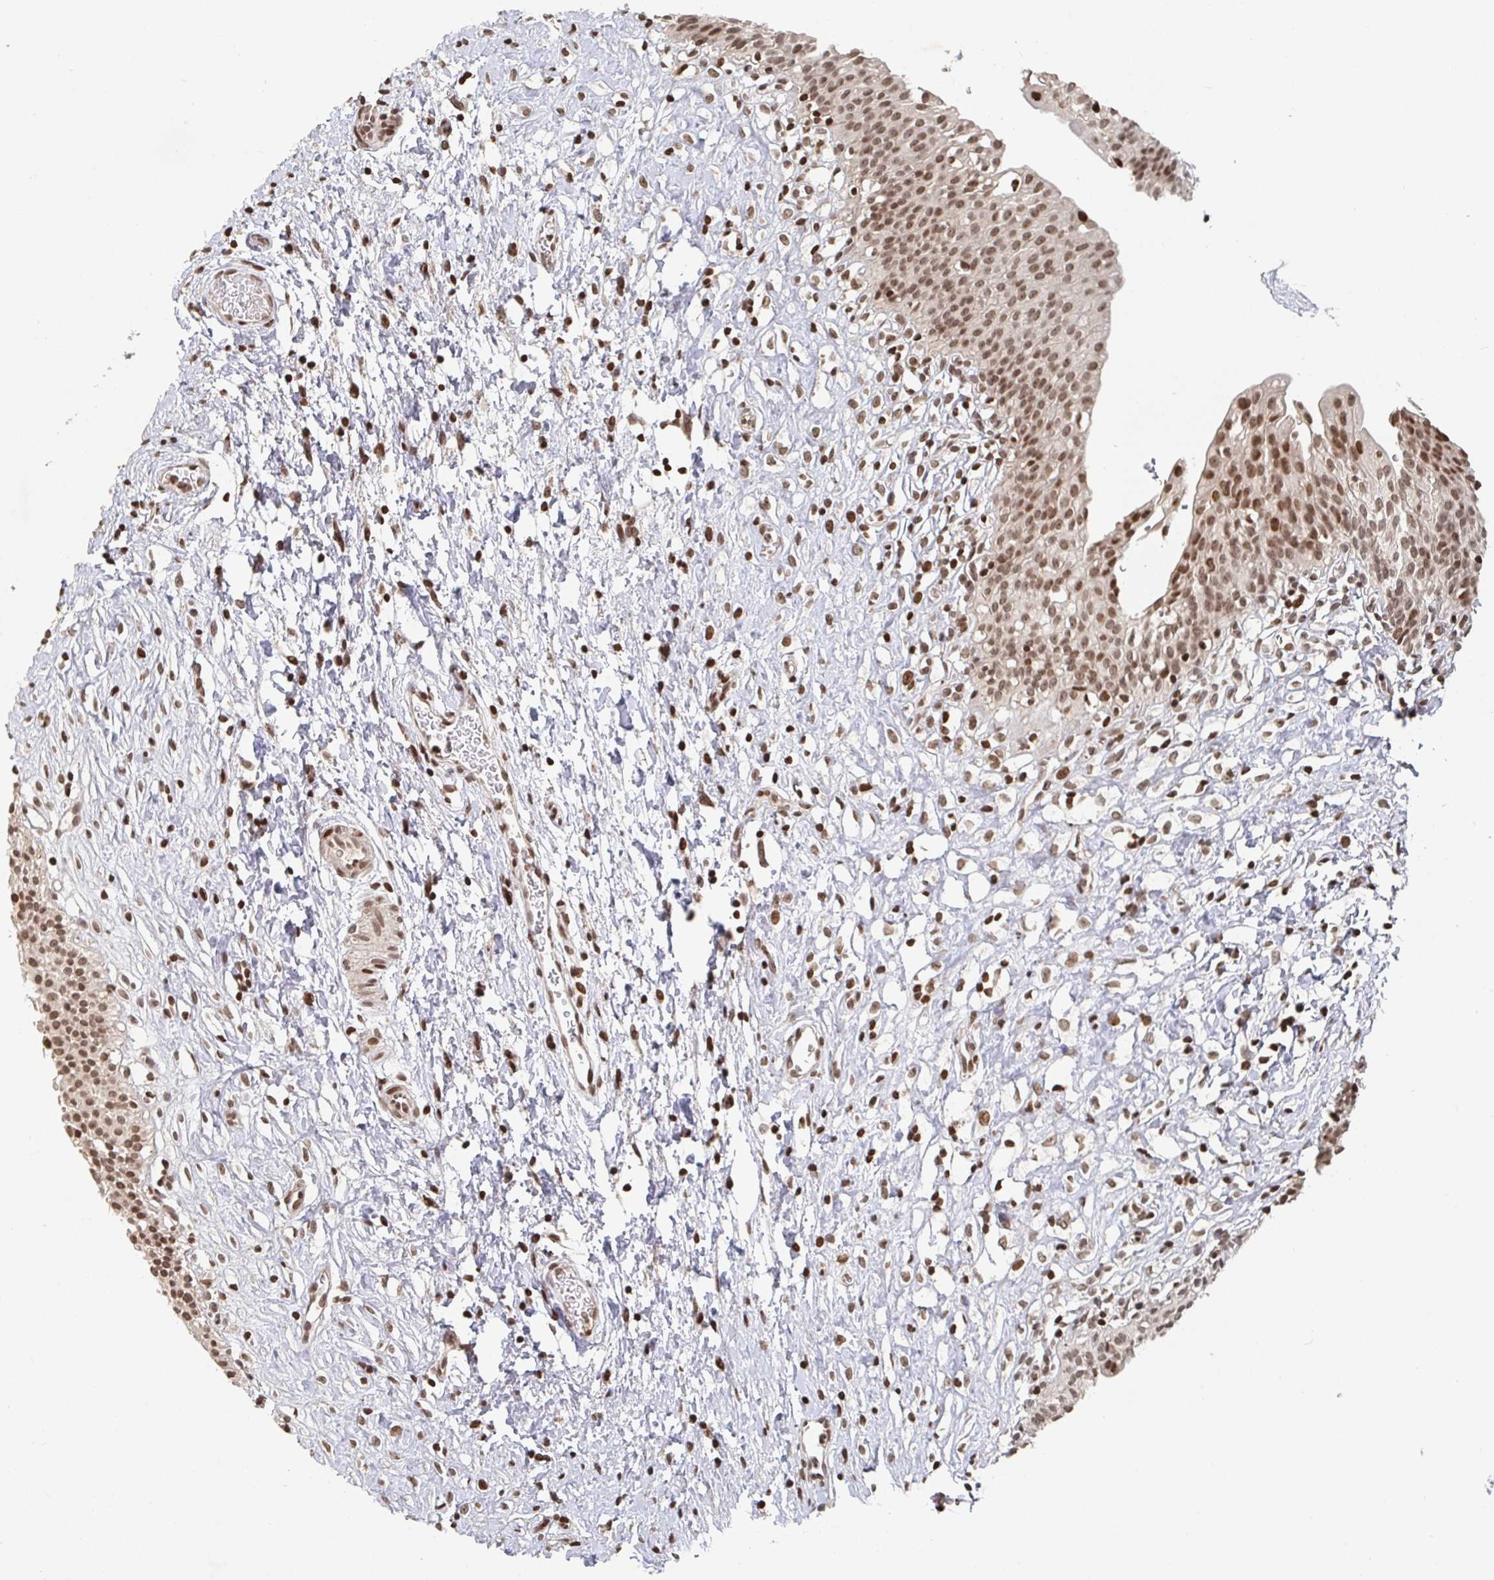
{"staining": {"intensity": "moderate", "quantity": ">75%", "location": "nuclear"}, "tissue": "urinary bladder", "cell_type": "Urothelial cells", "image_type": "normal", "snomed": [{"axis": "morphology", "description": "Normal tissue, NOS"}, {"axis": "topography", "description": "Urinary bladder"}], "caption": "This is a photomicrograph of IHC staining of normal urinary bladder, which shows moderate positivity in the nuclear of urothelial cells.", "gene": "ZDHHC12", "patient": {"sex": "male", "age": 51}}